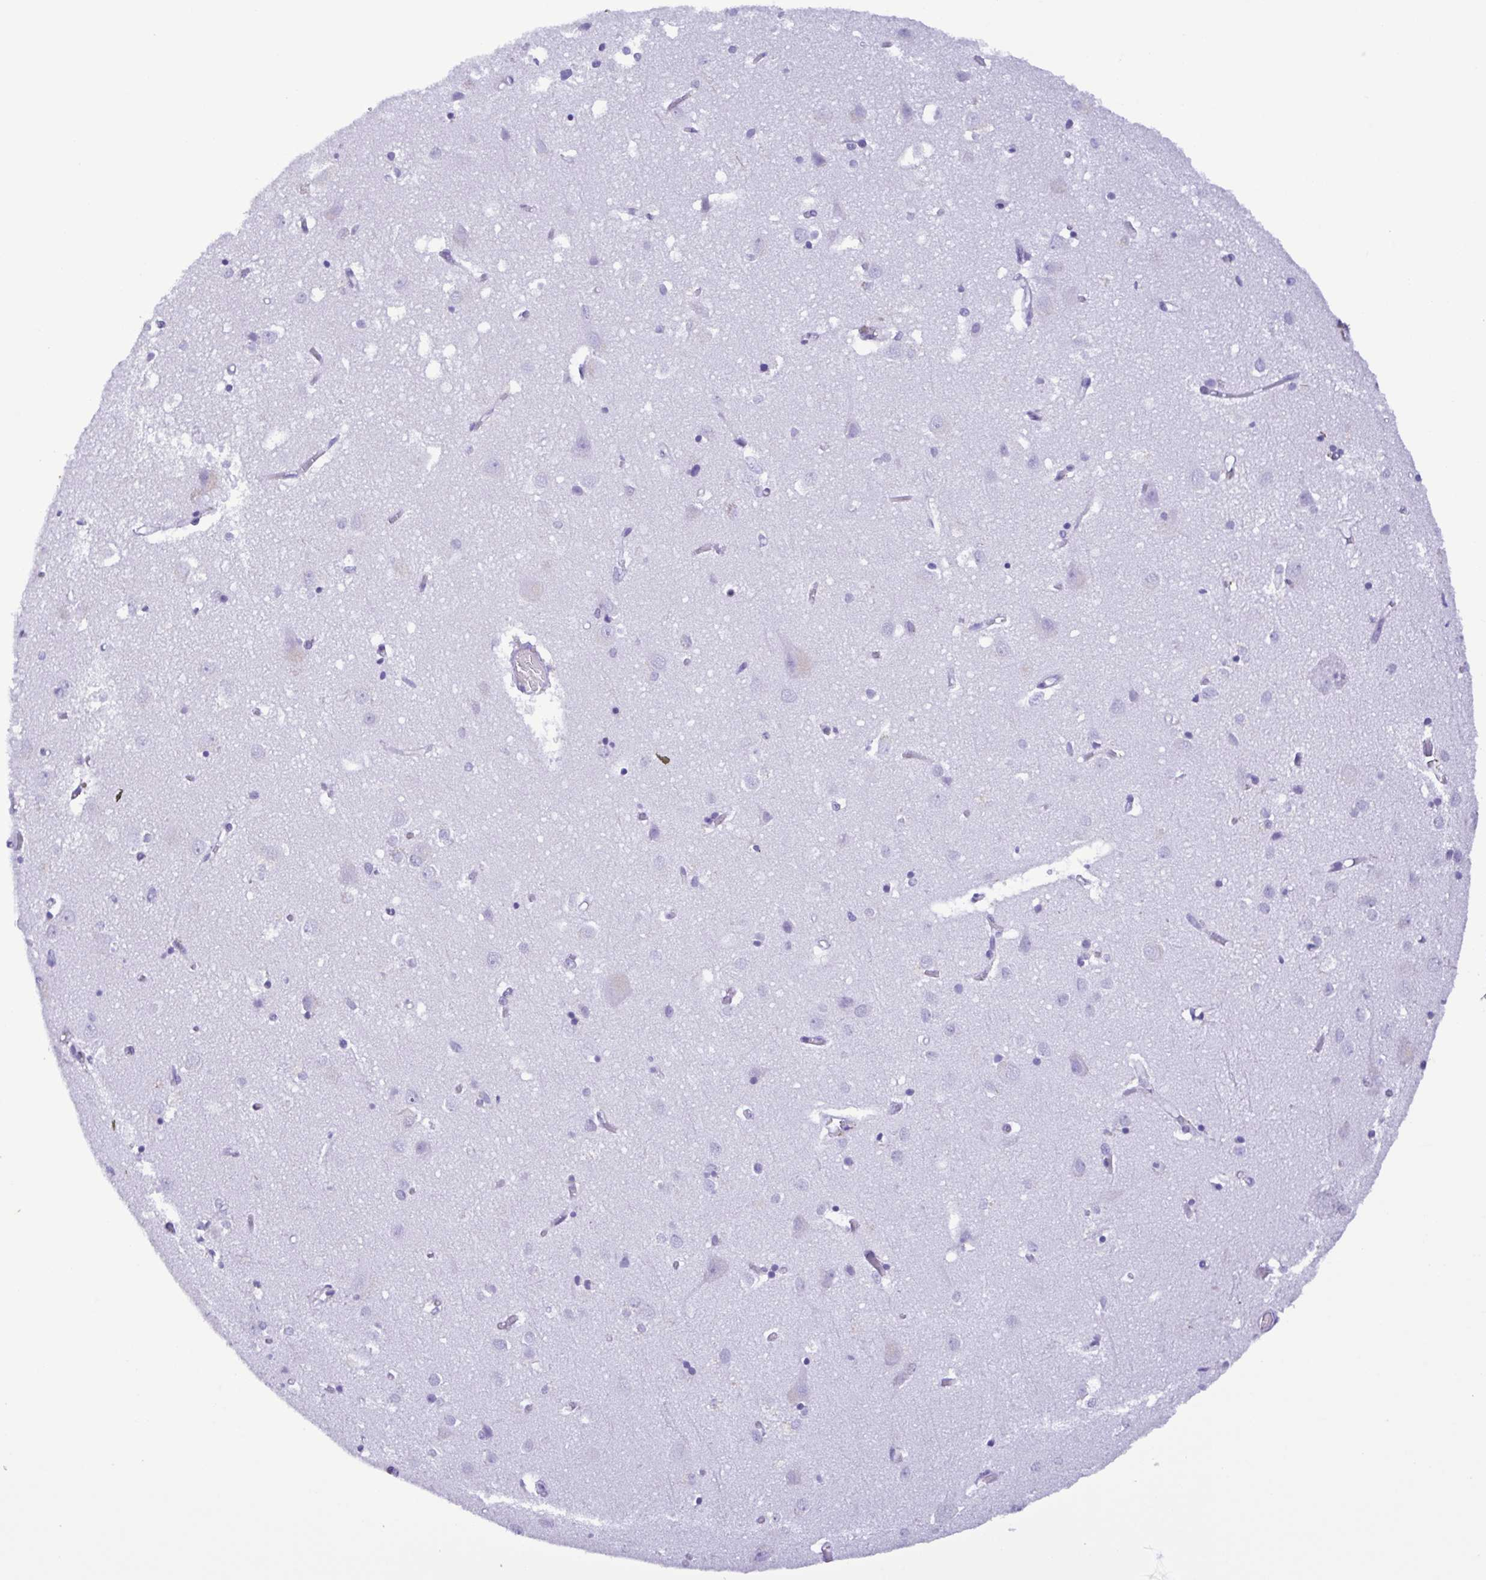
{"staining": {"intensity": "negative", "quantity": "none", "location": "none"}, "tissue": "cerebral cortex", "cell_type": "Endothelial cells", "image_type": "normal", "snomed": [{"axis": "morphology", "description": "Normal tissue, NOS"}, {"axis": "topography", "description": "Cerebral cortex"}], "caption": "IHC micrograph of normal human cerebral cortex stained for a protein (brown), which exhibits no positivity in endothelial cells.", "gene": "TNNI3", "patient": {"sex": "male", "age": 70}}